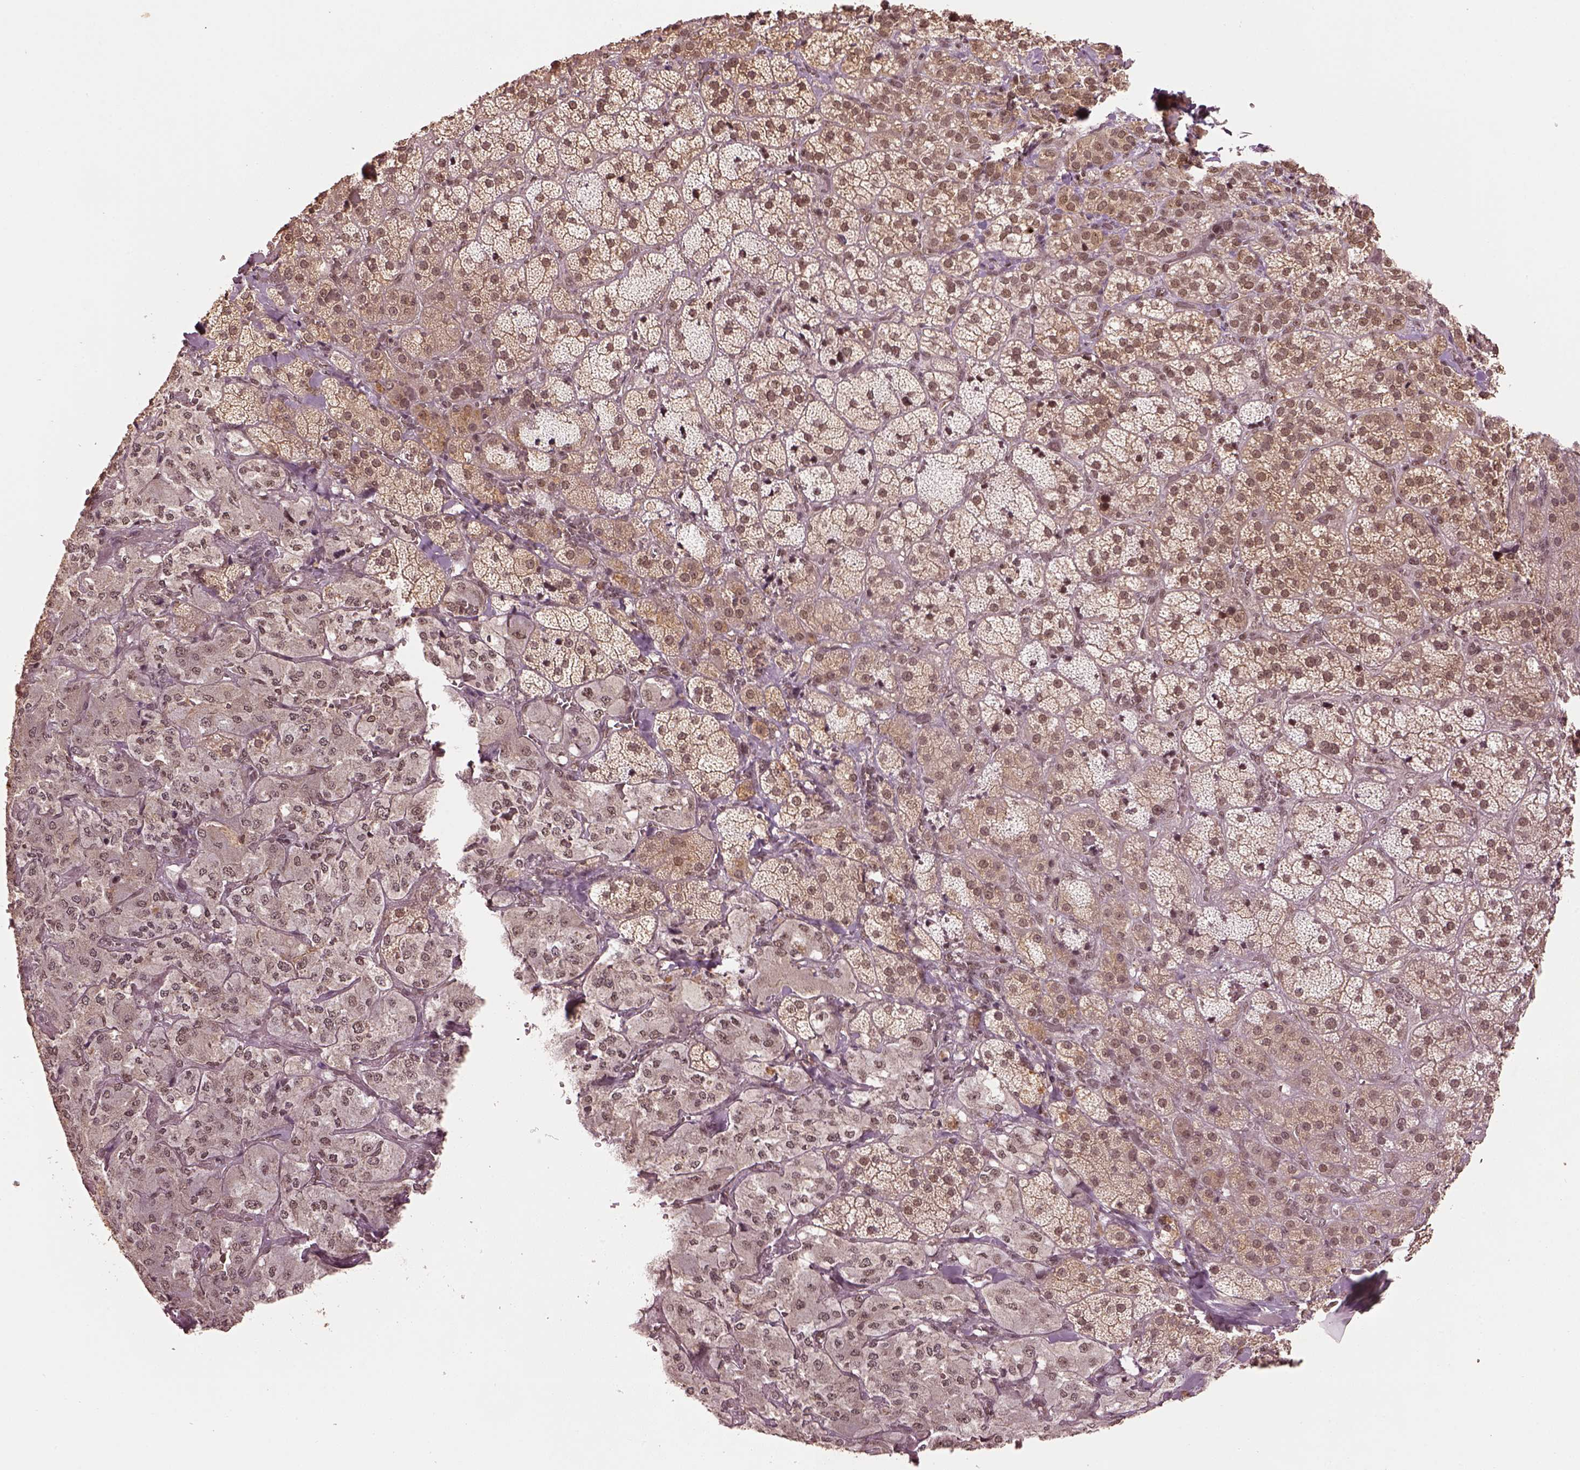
{"staining": {"intensity": "moderate", "quantity": ">75%", "location": "nuclear"}, "tissue": "adrenal gland", "cell_type": "Glandular cells", "image_type": "normal", "snomed": [{"axis": "morphology", "description": "Normal tissue, NOS"}, {"axis": "topography", "description": "Adrenal gland"}], "caption": "Immunohistochemistry of unremarkable adrenal gland displays medium levels of moderate nuclear expression in about >75% of glandular cells.", "gene": "BRD9", "patient": {"sex": "male", "age": 57}}